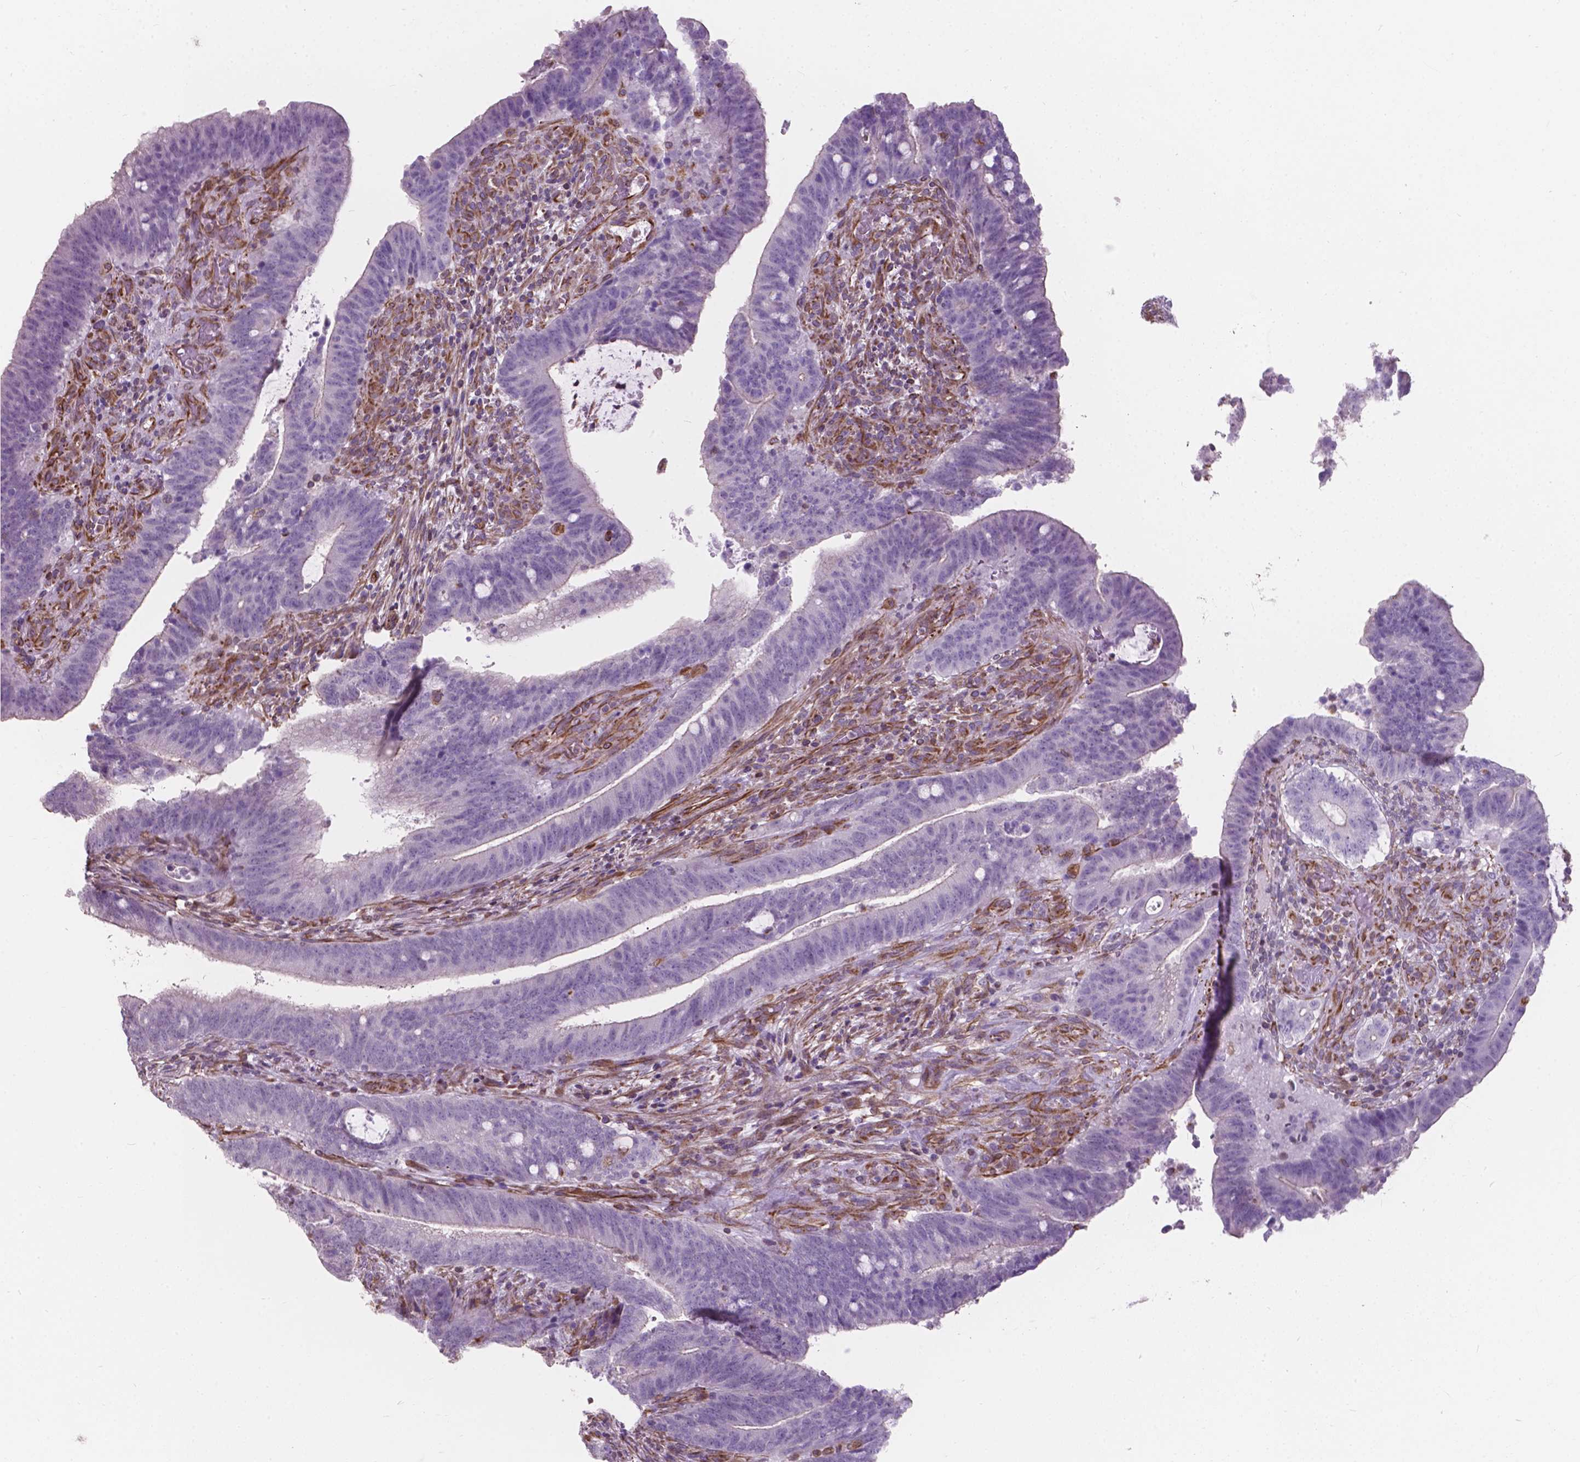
{"staining": {"intensity": "negative", "quantity": "none", "location": "none"}, "tissue": "colorectal cancer", "cell_type": "Tumor cells", "image_type": "cancer", "snomed": [{"axis": "morphology", "description": "Adenocarcinoma, NOS"}, {"axis": "topography", "description": "Colon"}], "caption": "Adenocarcinoma (colorectal) stained for a protein using immunohistochemistry (IHC) demonstrates no expression tumor cells.", "gene": "AMOT", "patient": {"sex": "female", "age": 43}}